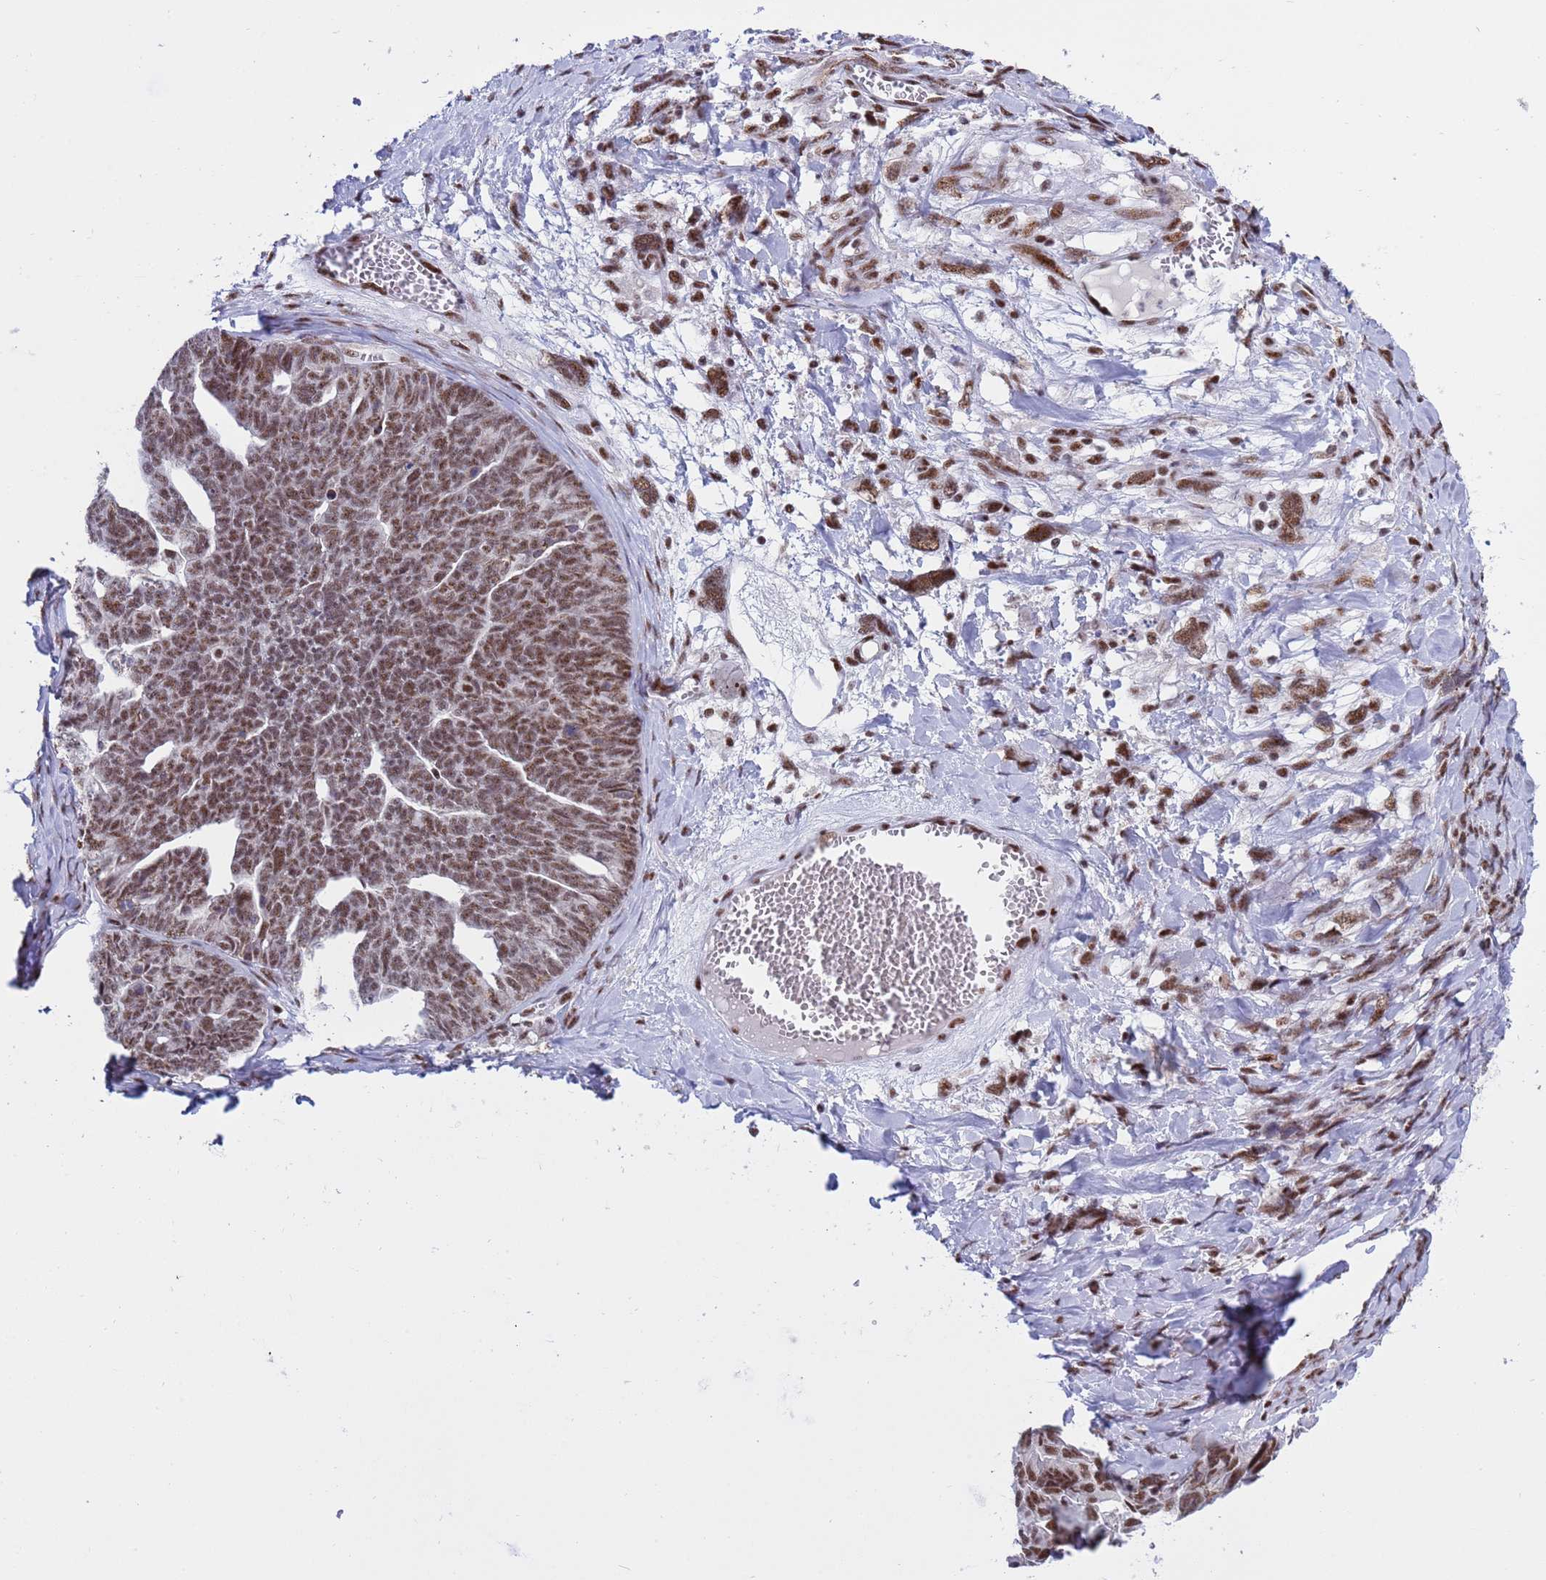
{"staining": {"intensity": "strong", "quantity": ">75%", "location": "nuclear"}, "tissue": "ovarian cancer", "cell_type": "Tumor cells", "image_type": "cancer", "snomed": [{"axis": "morphology", "description": "Cystadenocarcinoma, serous, NOS"}, {"axis": "topography", "description": "Ovary"}], "caption": "Tumor cells display high levels of strong nuclear positivity in about >75% of cells in human serous cystadenocarcinoma (ovarian). Immunohistochemistry (ihc) stains the protein of interest in brown and the nuclei are stained blue.", "gene": "THOC2", "patient": {"sex": "female", "age": 79}}